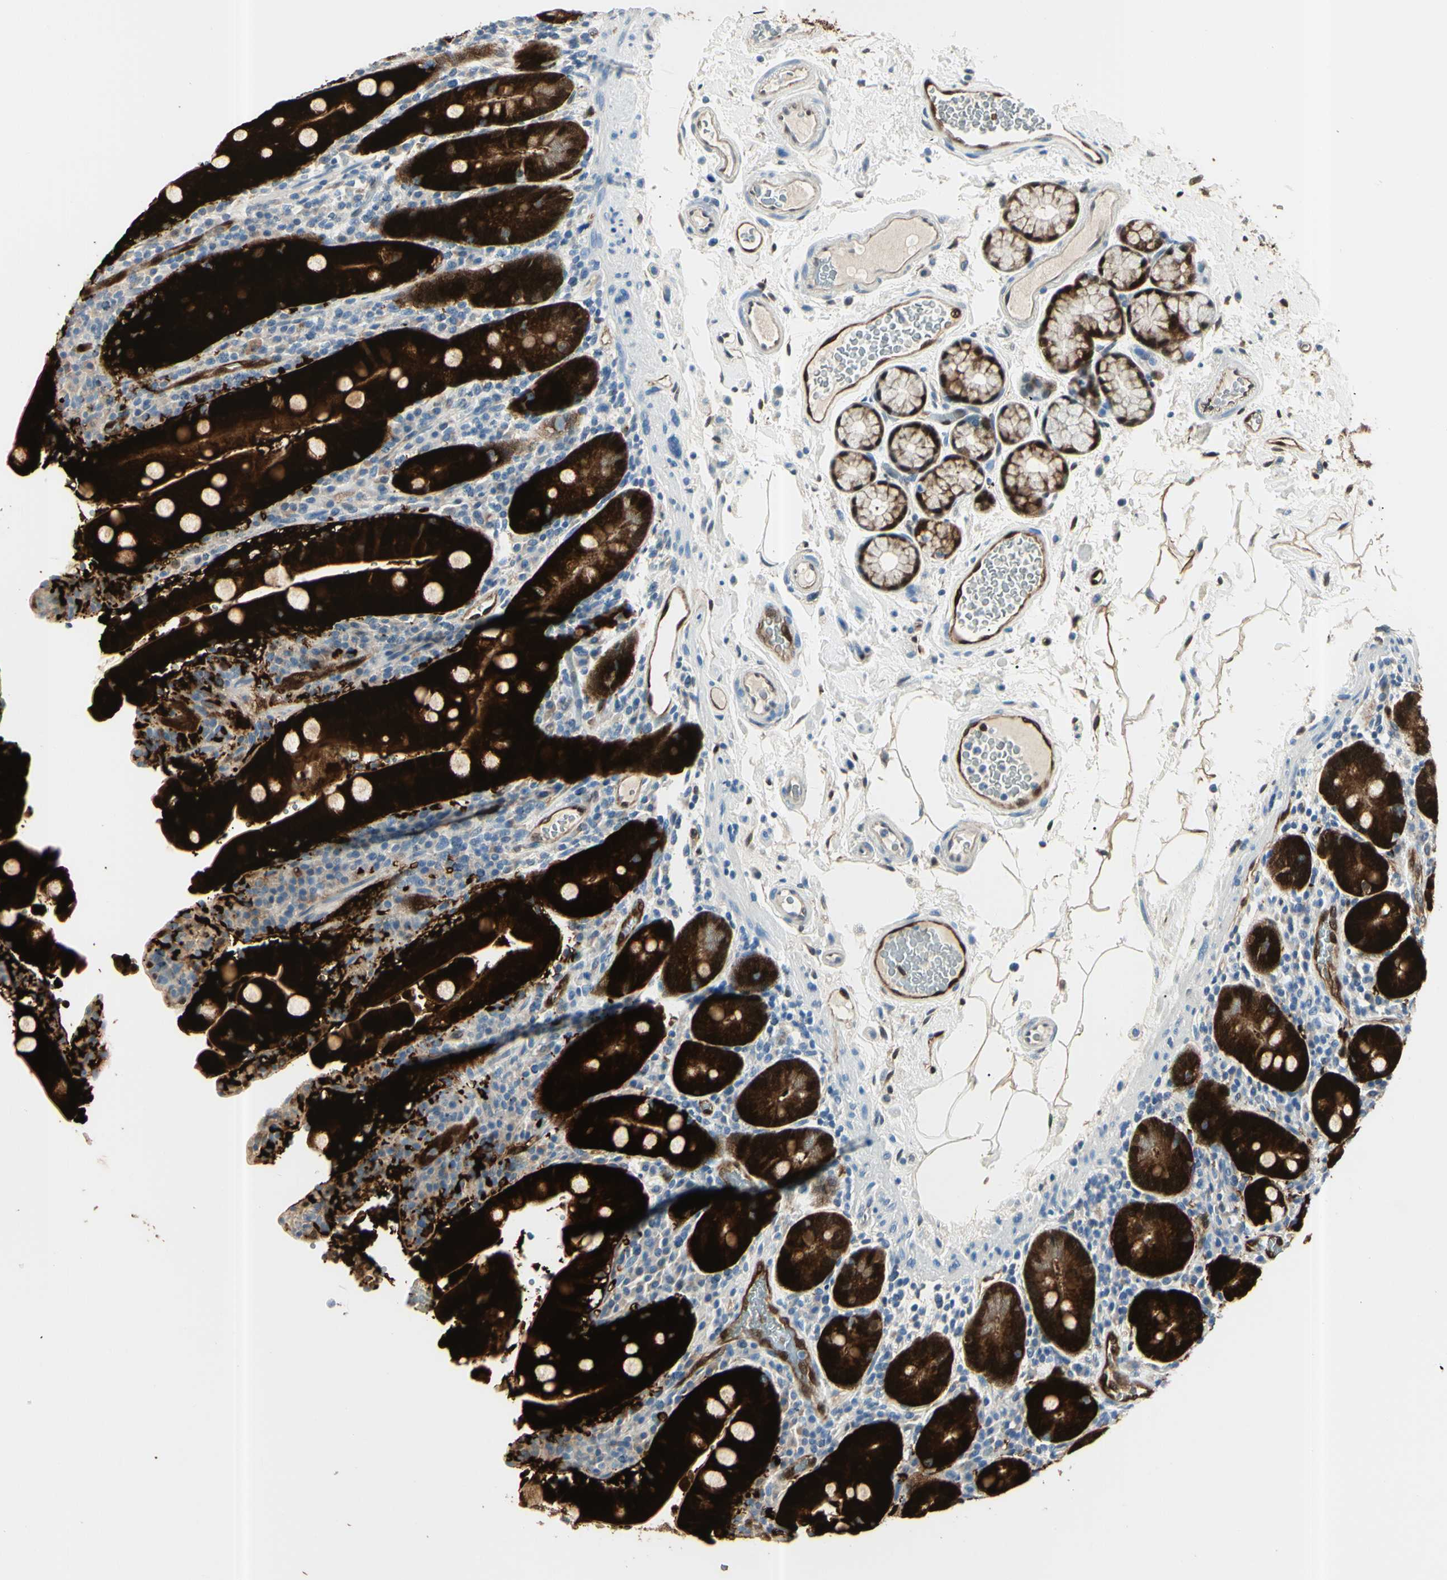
{"staining": {"intensity": "strong", "quantity": ">75%", "location": "cytoplasmic/membranous,nuclear"}, "tissue": "duodenum", "cell_type": "Glandular cells", "image_type": "normal", "snomed": [{"axis": "morphology", "description": "Normal tissue, NOS"}, {"axis": "topography", "description": "Small intestine, NOS"}], "caption": "About >75% of glandular cells in unremarkable human duodenum reveal strong cytoplasmic/membranous,nuclear protein positivity as visualized by brown immunohistochemical staining.", "gene": "AKR1C3", "patient": {"sex": "female", "age": 71}}